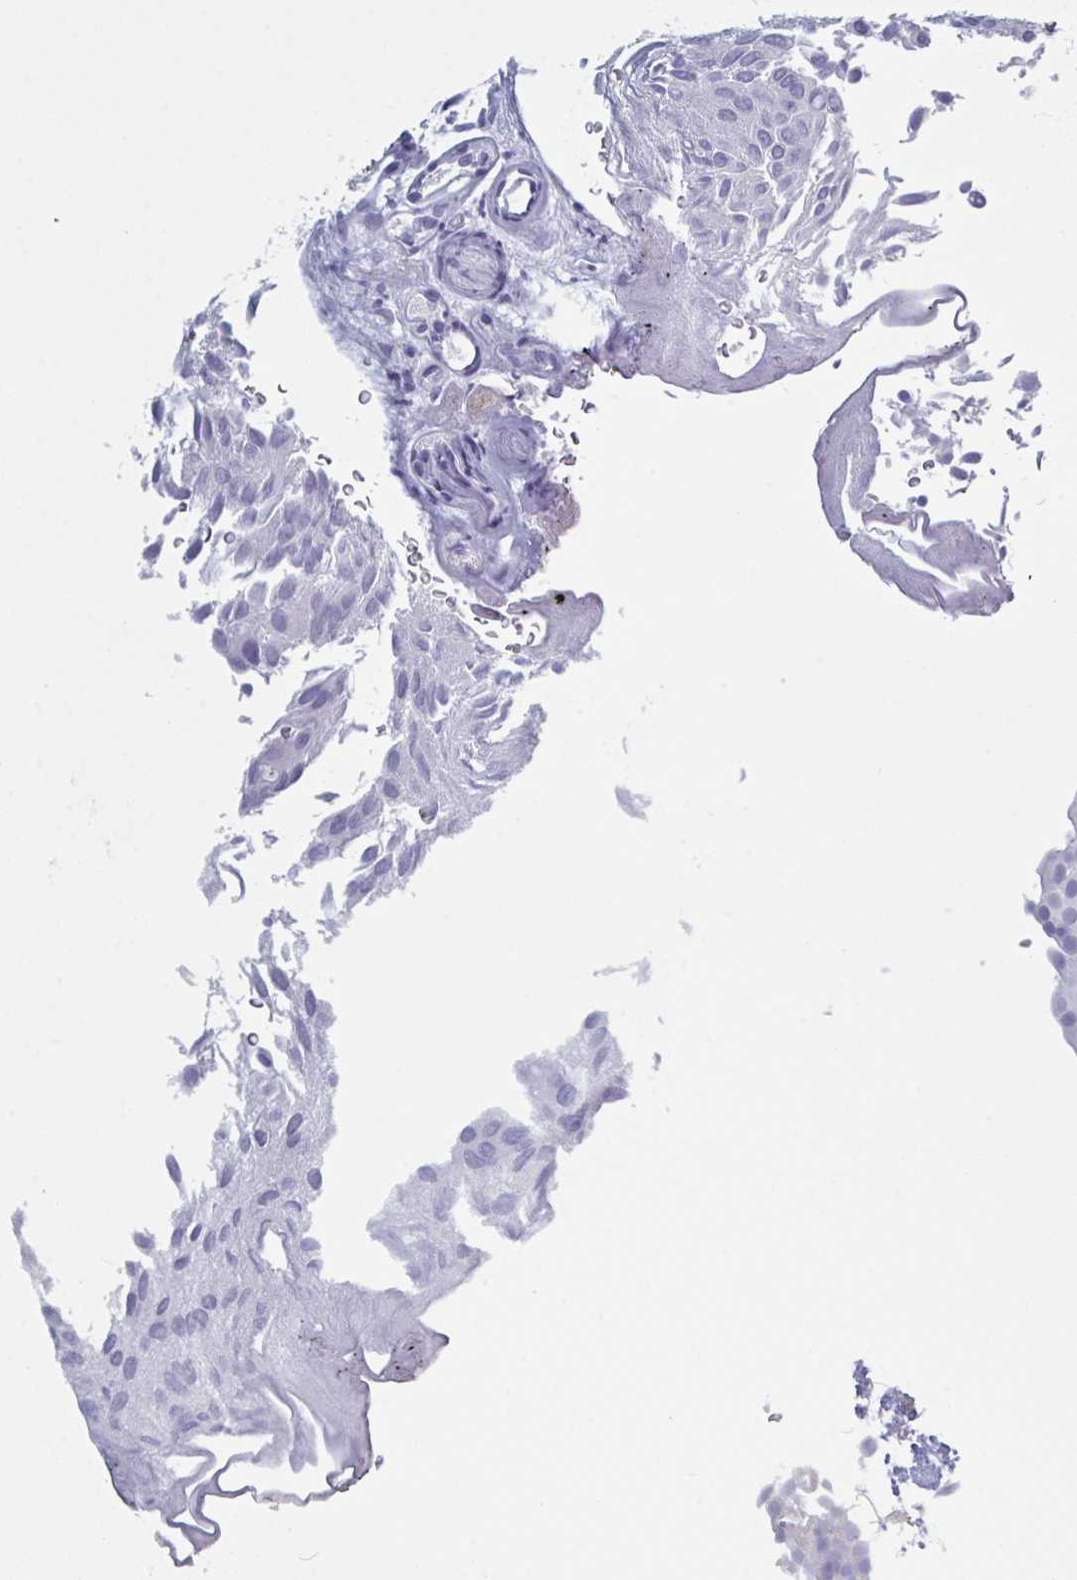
{"staining": {"intensity": "negative", "quantity": "none", "location": "none"}, "tissue": "urothelial cancer", "cell_type": "Tumor cells", "image_type": "cancer", "snomed": [{"axis": "morphology", "description": "Urothelial carcinoma, Low grade"}, {"axis": "topography", "description": "Urinary bladder"}], "caption": "The image reveals no significant staining in tumor cells of low-grade urothelial carcinoma.", "gene": "NDUFC2", "patient": {"sex": "male", "age": 78}}